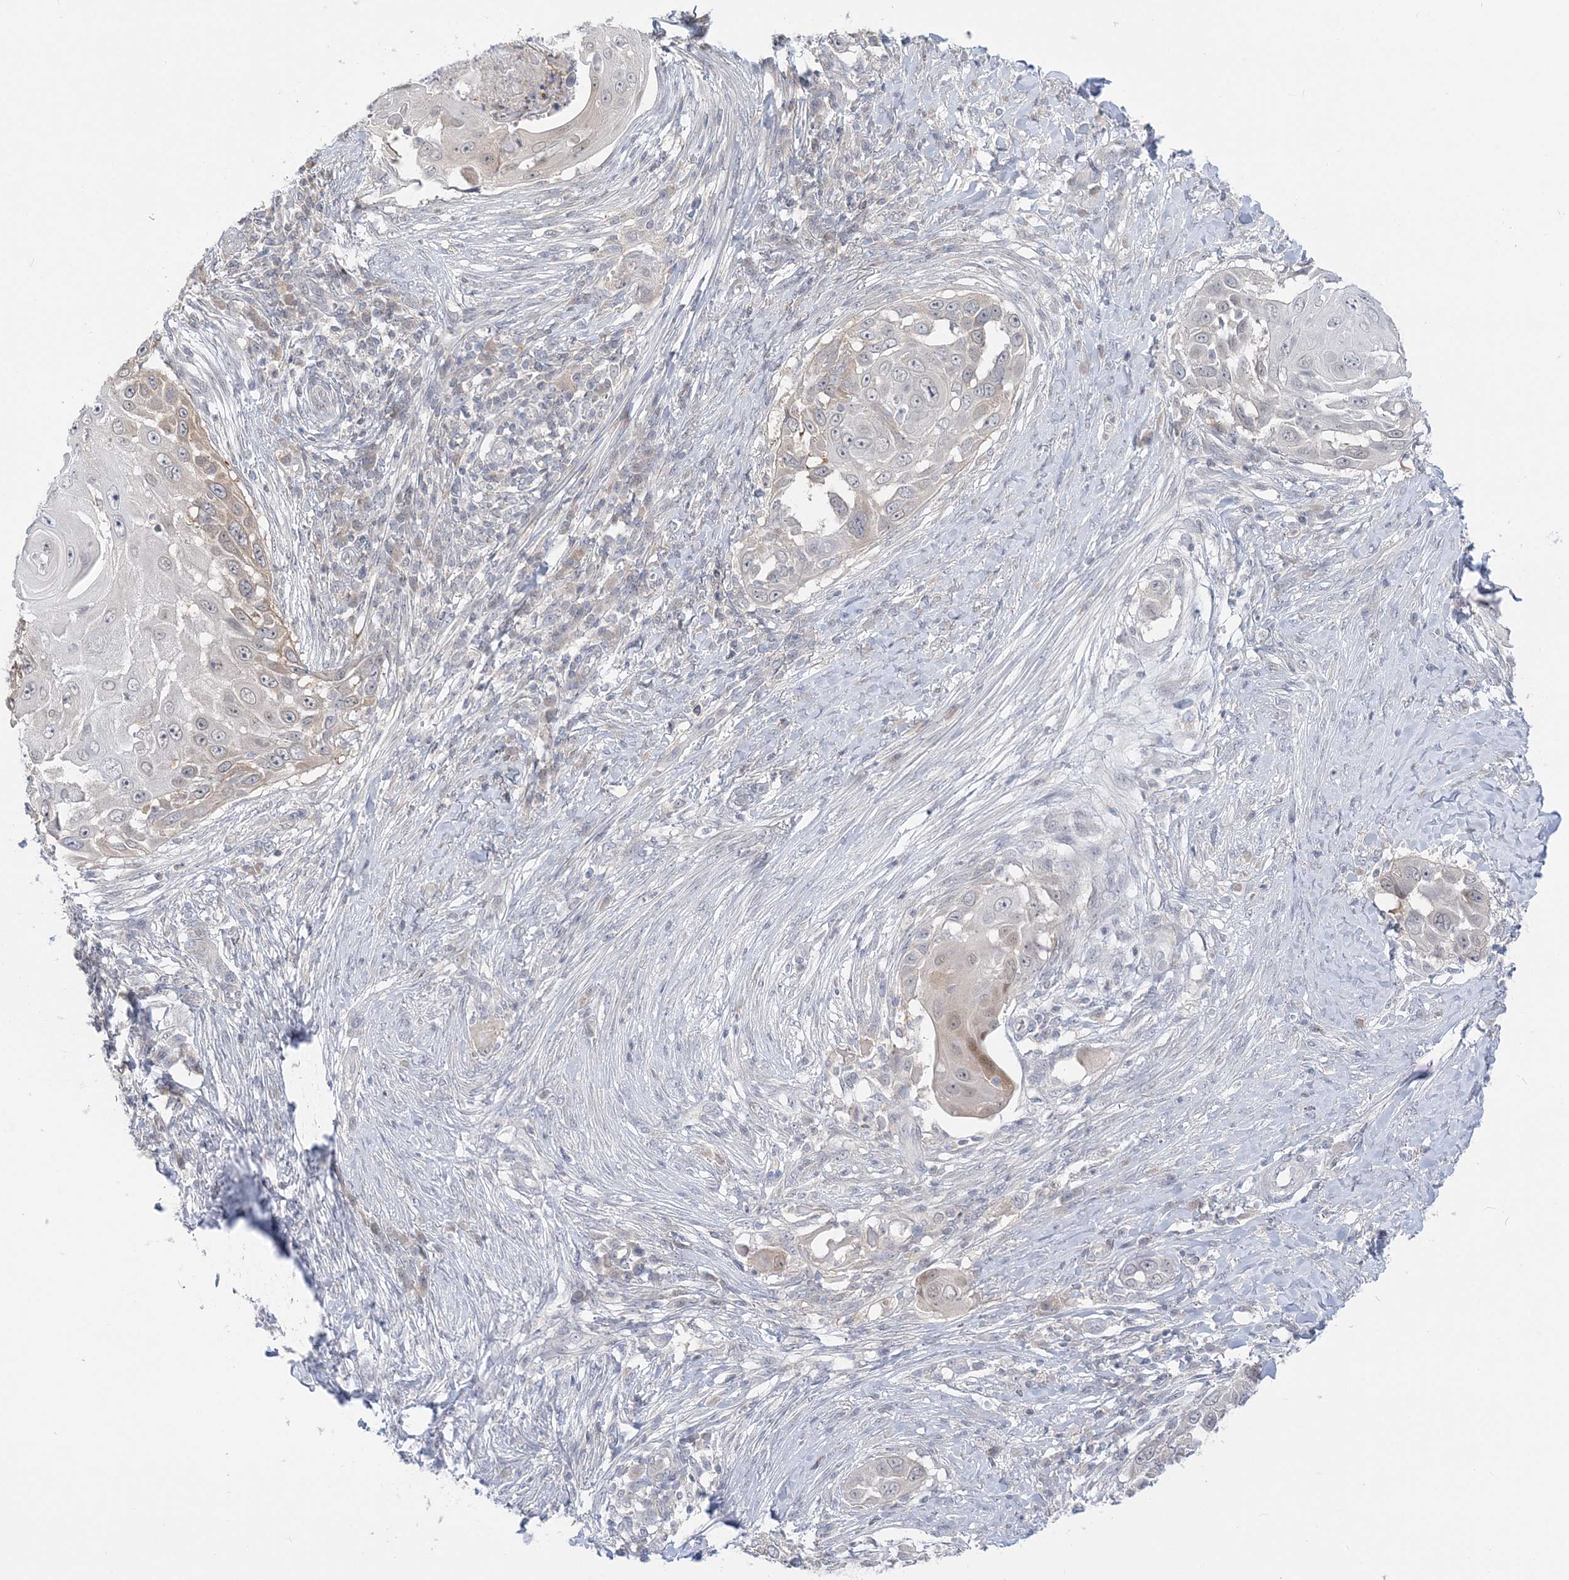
{"staining": {"intensity": "weak", "quantity": "<25%", "location": "cytoplasmic/membranous"}, "tissue": "skin cancer", "cell_type": "Tumor cells", "image_type": "cancer", "snomed": [{"axis": "morphology", "description": "Squamous cell carcinoma, NOS"}, {"axis": "topography", "description": "Skin"}], "caption": "IHC photomicrograph of neoplastic tissue: human skin squamous cell carcinoma stained with DAB (3,3'-diaminobenzidine) displays no significant protein positivity in tumor cells.", "gene": "THADA", "patient": {"sex": "female", "age": 44}}